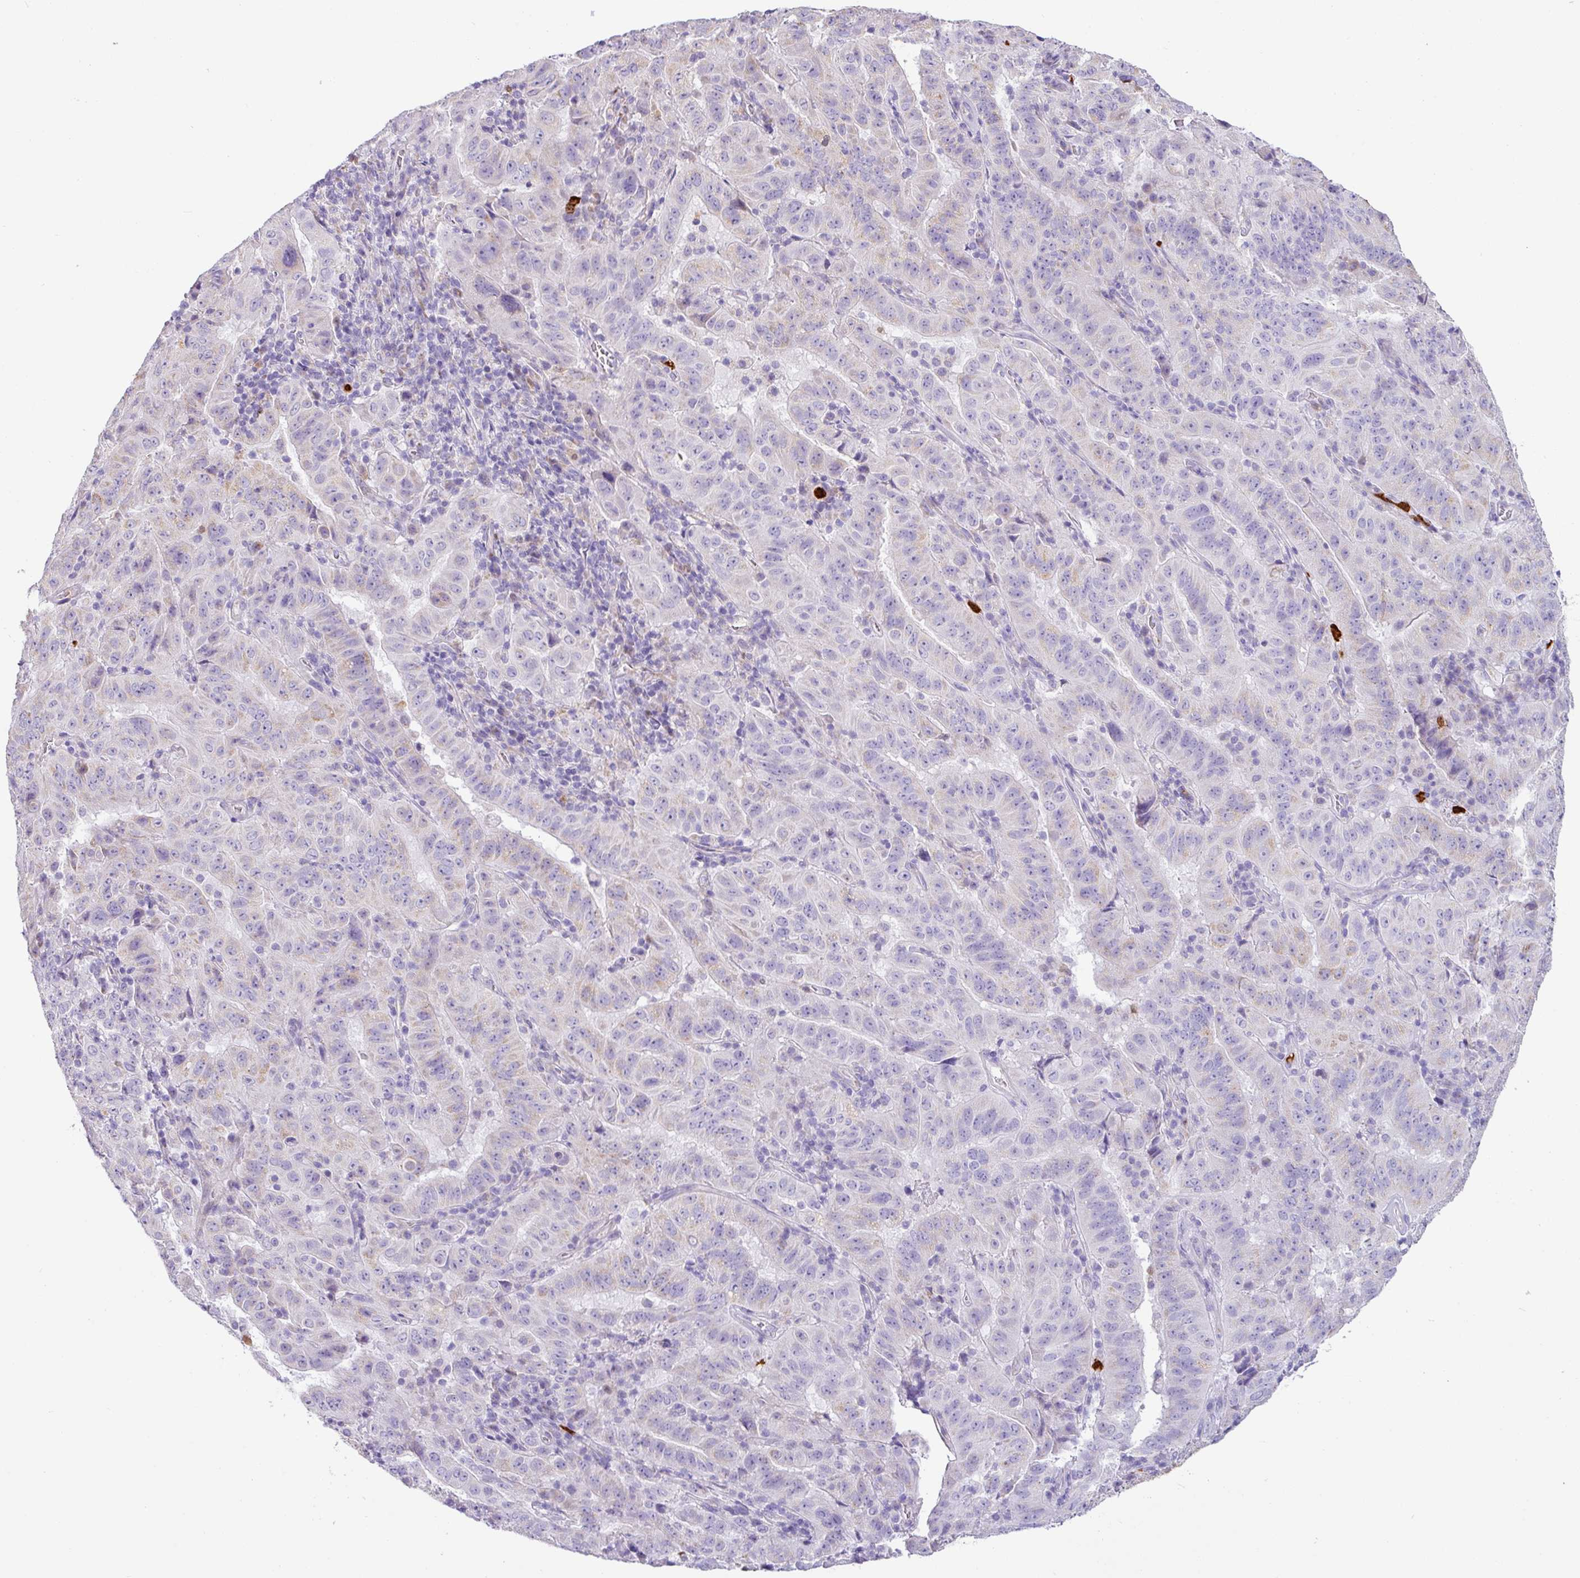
{"staining": {"intensity": "weak", "quantity": "<25%", "location": "cytoplasmic/membranous"}, "tissue": "pancreatic cancer", "cell_type": "Tumor cells", "image_type": "cancer", "snomed": [{"axis": "morphology", "description": "Adenocarcinoma, NOS"}, {"axis": "topography", "description": "Pancreas"}], "caption": "IHC photomicrograph of pancreatic cancer (adenocarcinoma) stained for a protein (brown), which shows no staining in tumor cells.", "gene": "SH2D3C", "patient": {"sex": "male", "age": 63}}